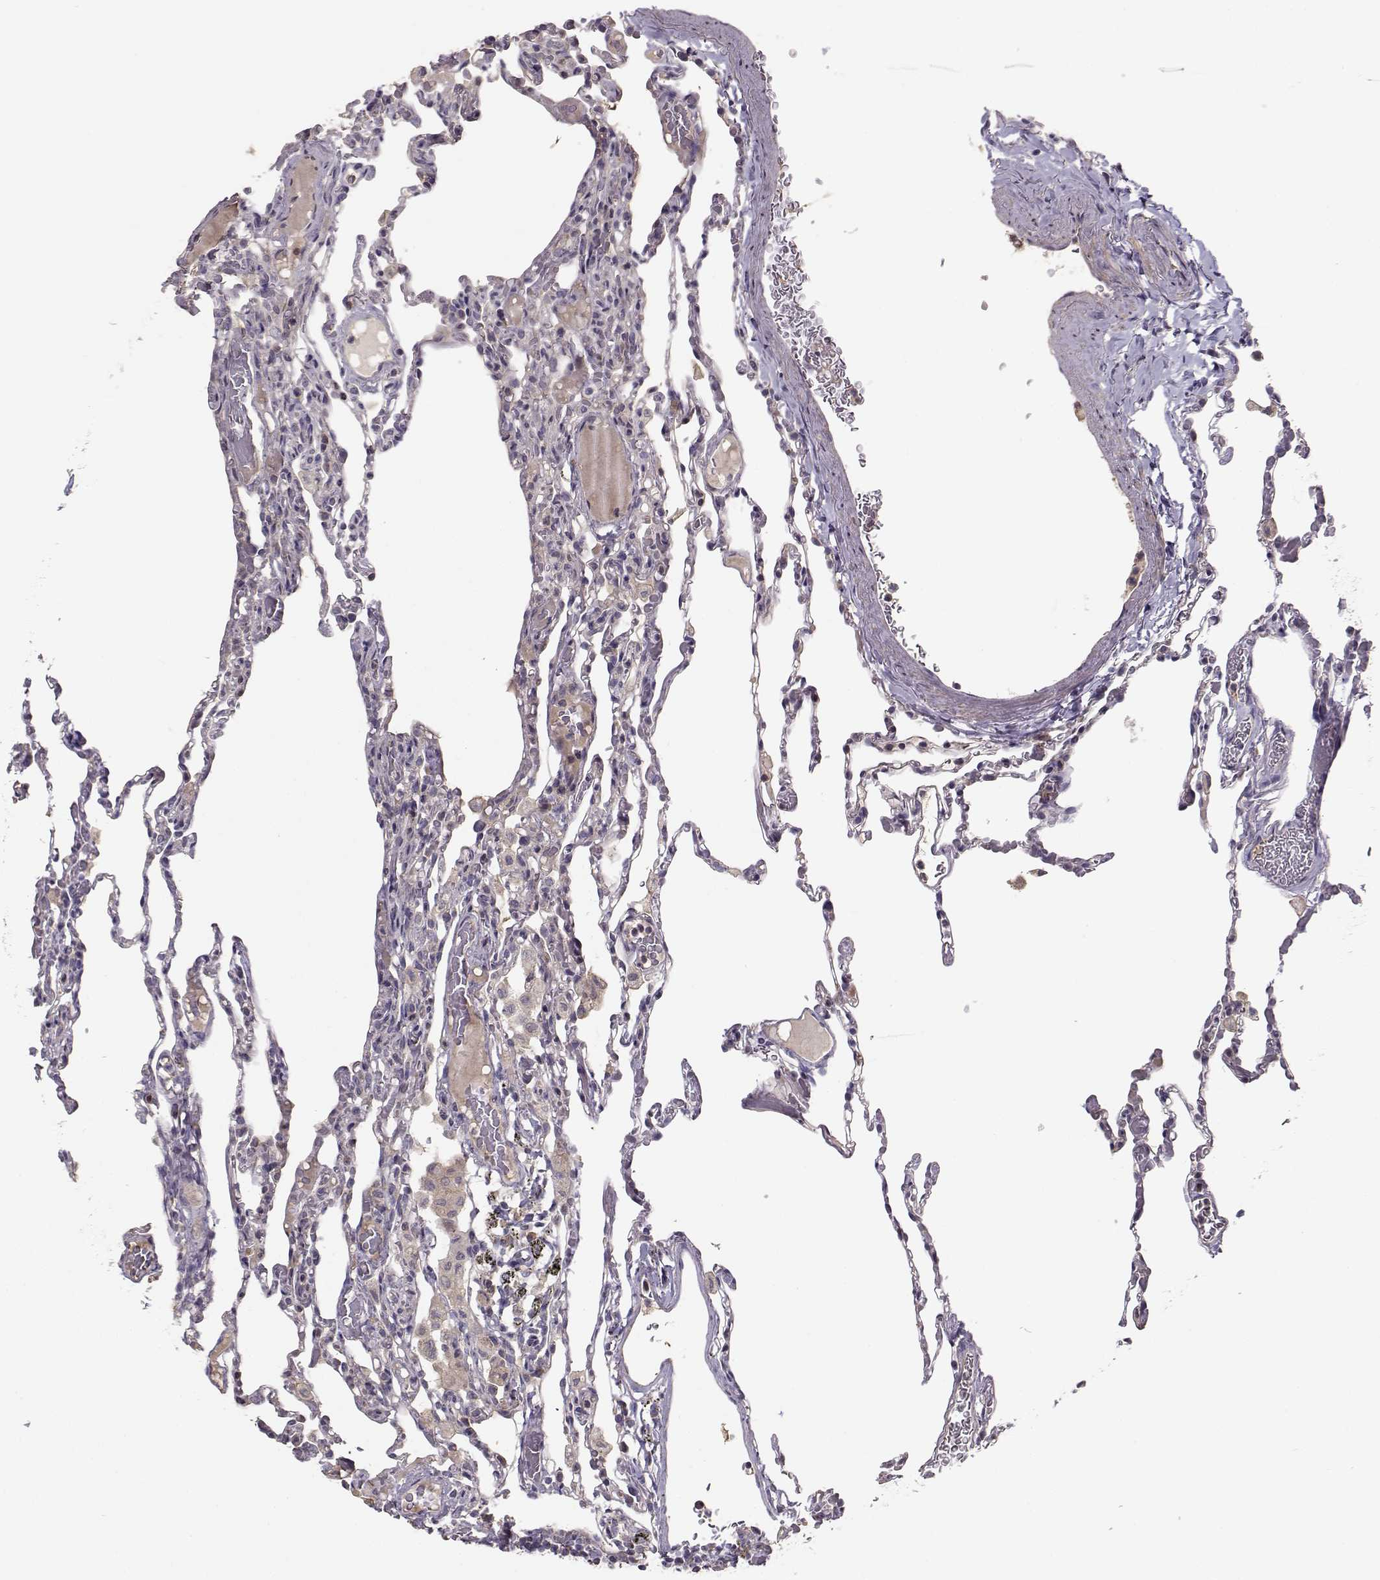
{"staining": {"intensity": "negative", "quantity": "none", "location": "none"}, "tissue": "lung", "cell_type": "Alveolar cells", "image_type": "normal", "snomed": [{"axis": "morphology", "description": "Normal tissue, NOS"}, {"axis": "topography", "description": "Lung"}], "caption": "An IHC image of normal lung is shown. There is no staining in alveolar cells of lung. The staining is performed using DAB brown chromogen with nuclei counter-stained in using hematoxylin.", "gene": "ENTPD8", "patient": {"sex": "female", "age": 43}}